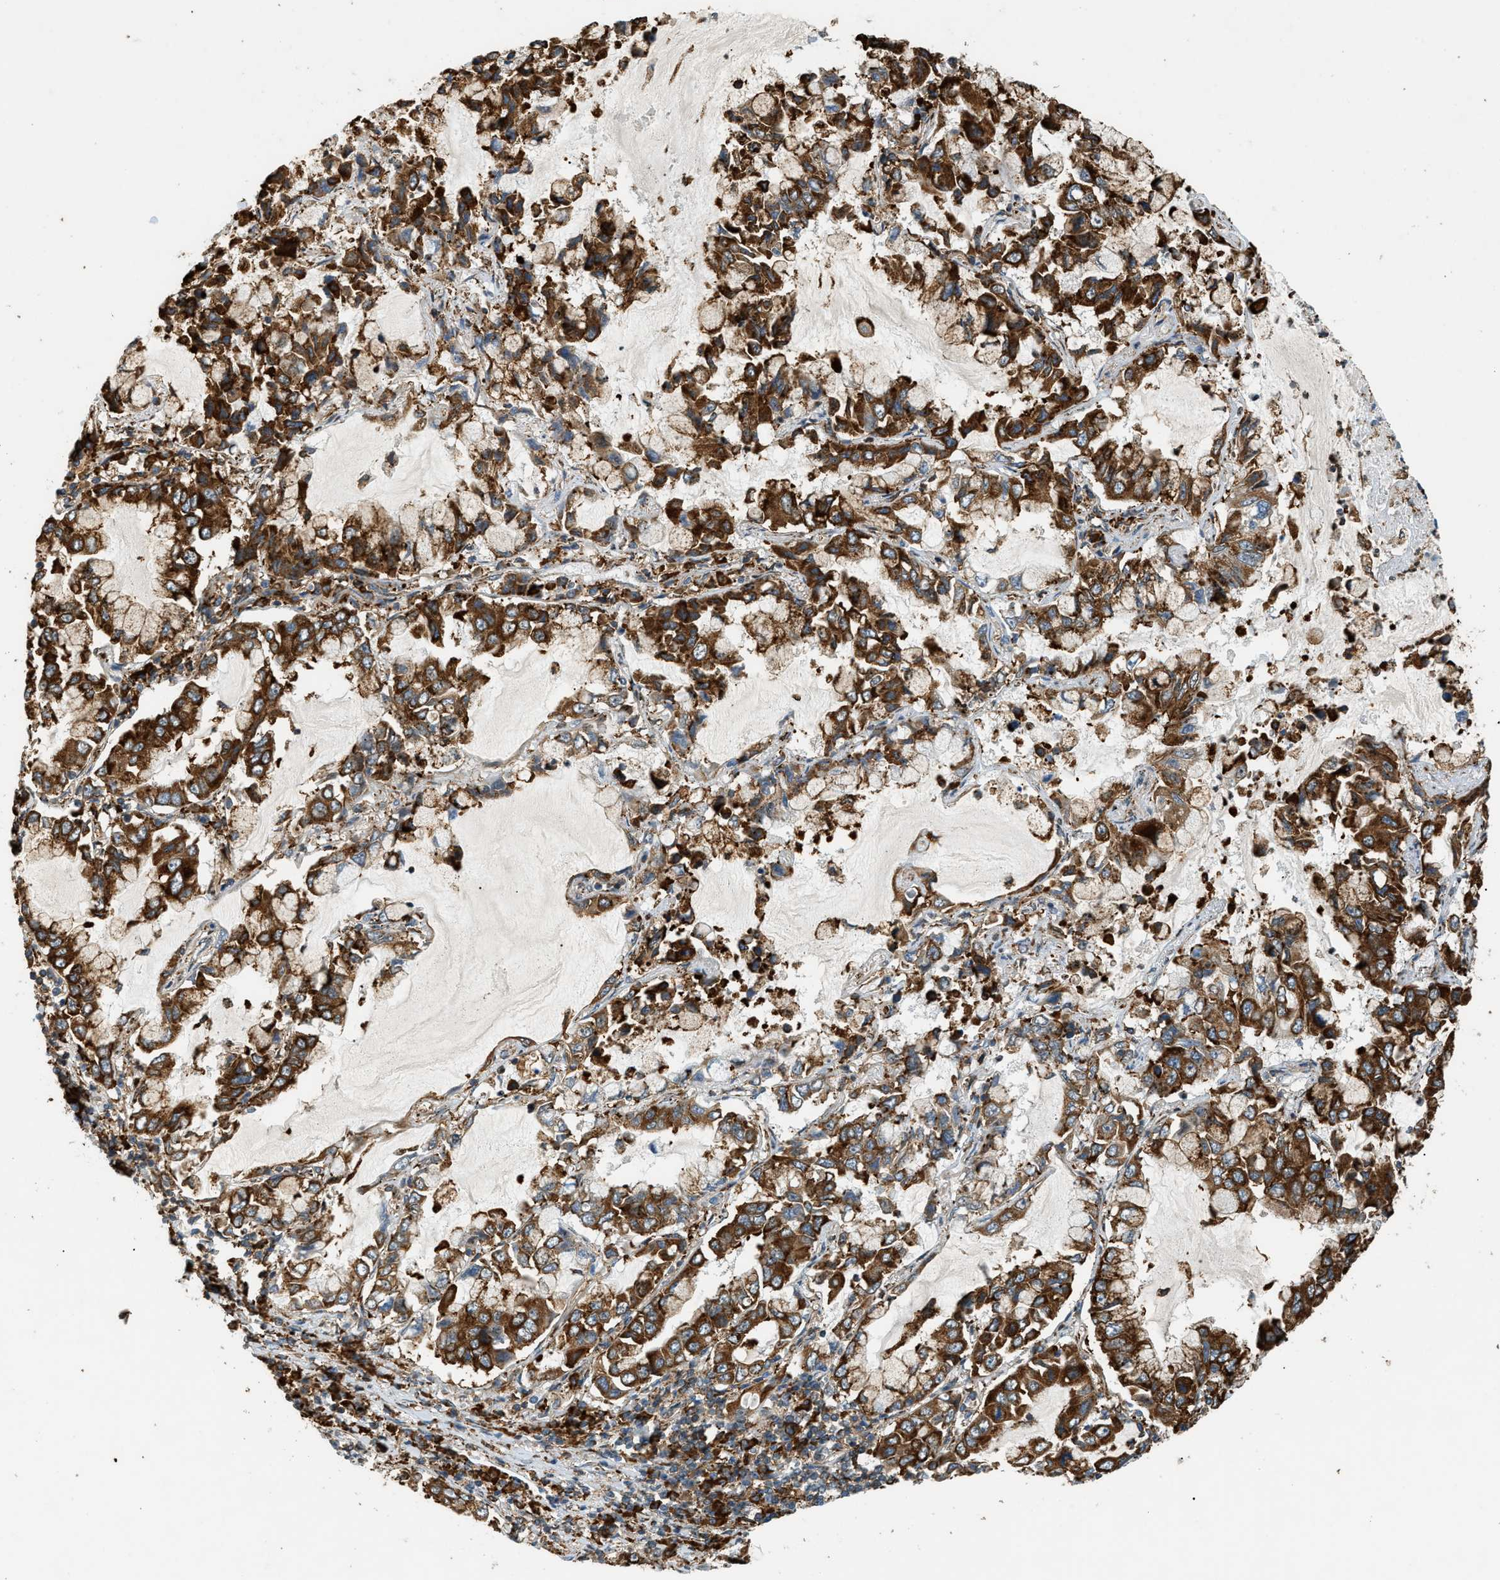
{"staining": {"intensity": "strong", "quantity": ">75%", "location": "cytoplasmic/membranous"}, "tissue": "lung cancer", "cell_type": "Tumor cells", "image_type": "cancer", "snomed": [{"axis": "morphology", "description": "Adenocarcinoma, NOS"}, {"axis": "topography", "description": "Lung"}], "caption": "Lung cancer stained with DAB IHC reveals high levels of strong cytoplasmic/membranous positivity in approximately >75% of tumor cells.", "gene": "SEMA4D", "patient": {"sex": "male", "age": 64}}